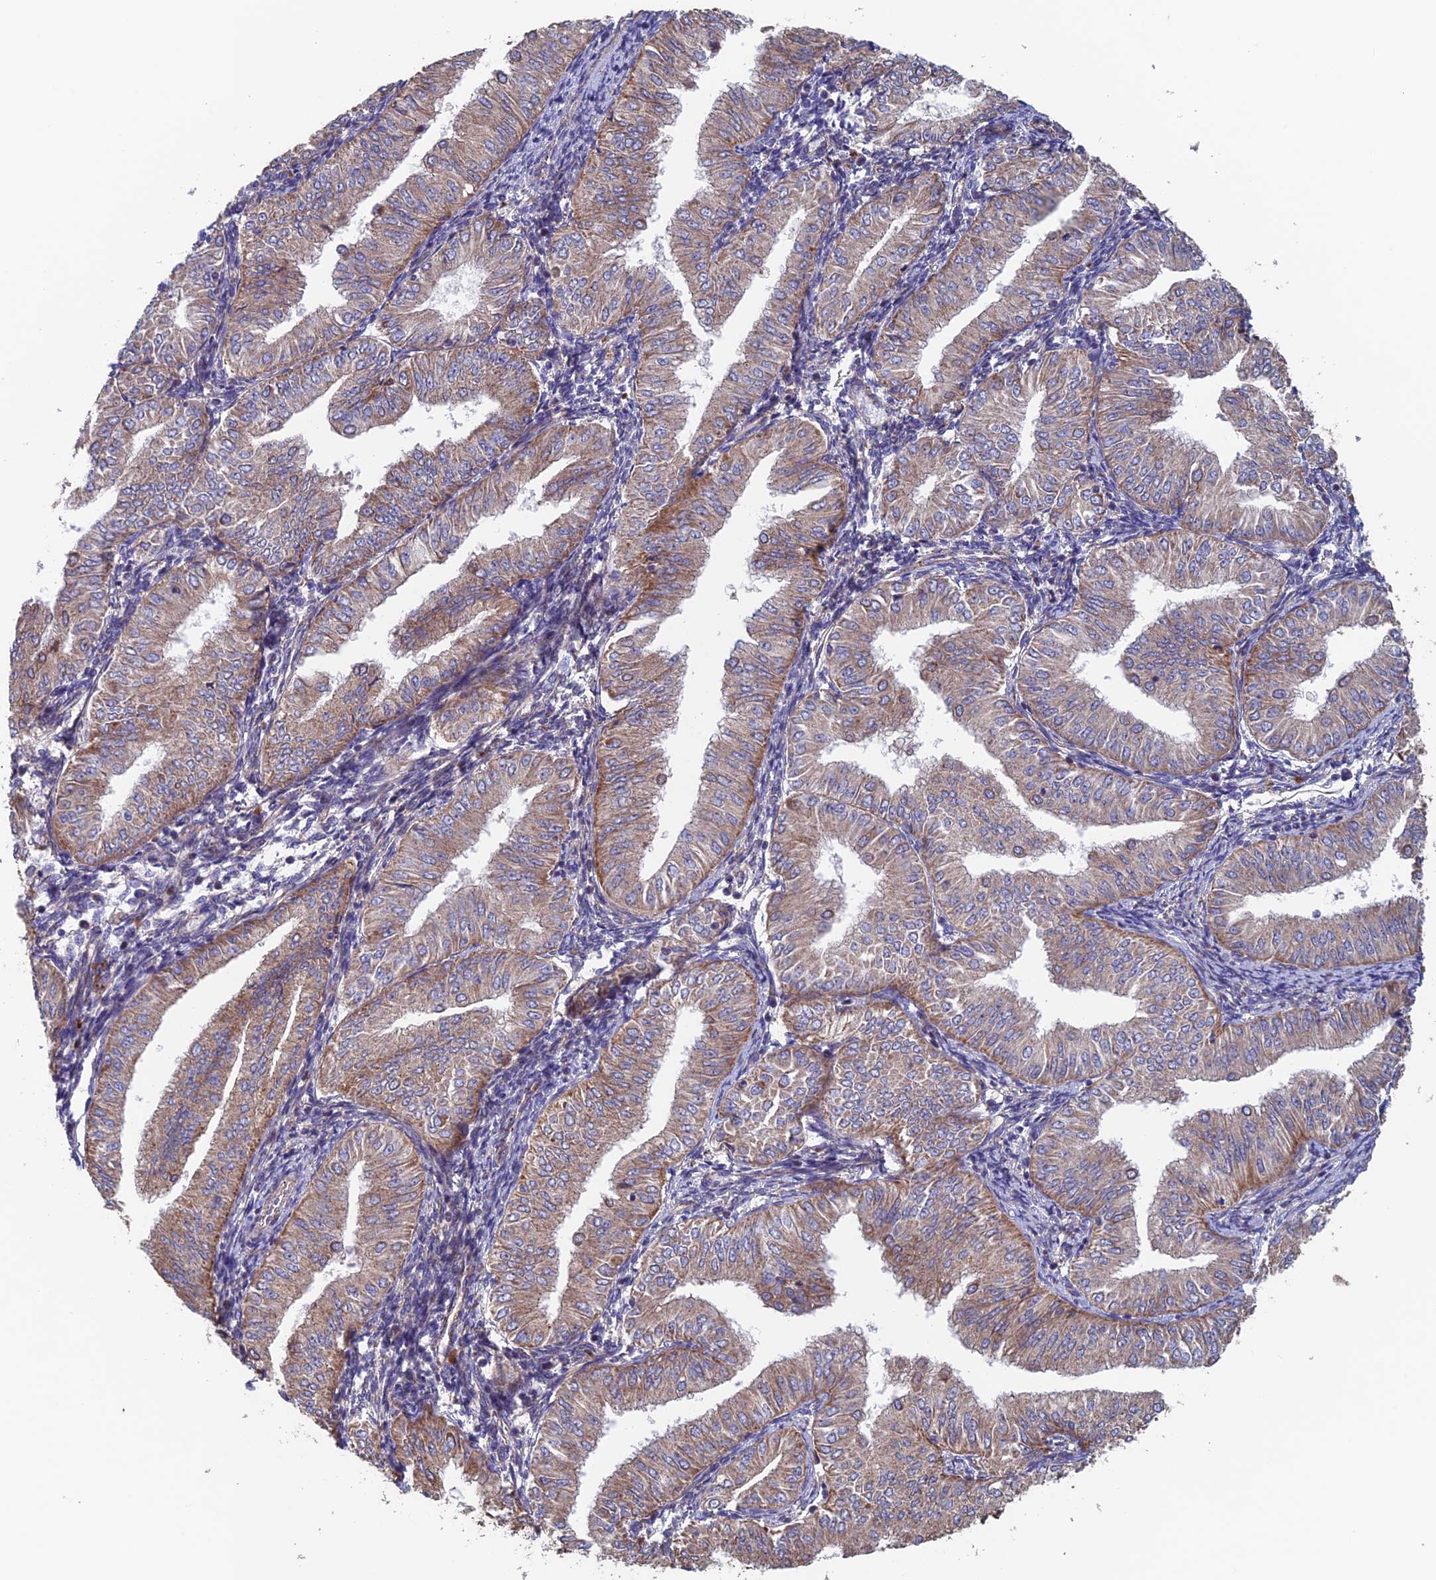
{"staining": {"intensity": "weak", "quantity": ">75%", "location": "cytoplasmic/membranous"}, "tissue": "endometrial cancer", "cell_type": "Tumor cells", "image_type": "cancer", "snomed": [{"axis": "morphology", "description": "Normal tissue, NOS"}, {"axis": "morphology", "description": "Adenocarcinoma, NOS"}, {"axis": "topography", "description": "Endometrium"}], "caption": "This is an image of immunohistochemistry (IHC) staining of adenocarcinoma (endometrial), which shows weak staining in the cytoplasmic/membranous of tumor cells.", "gene": "MRPL1", "patient": {"sex": "female", "age": 53}}